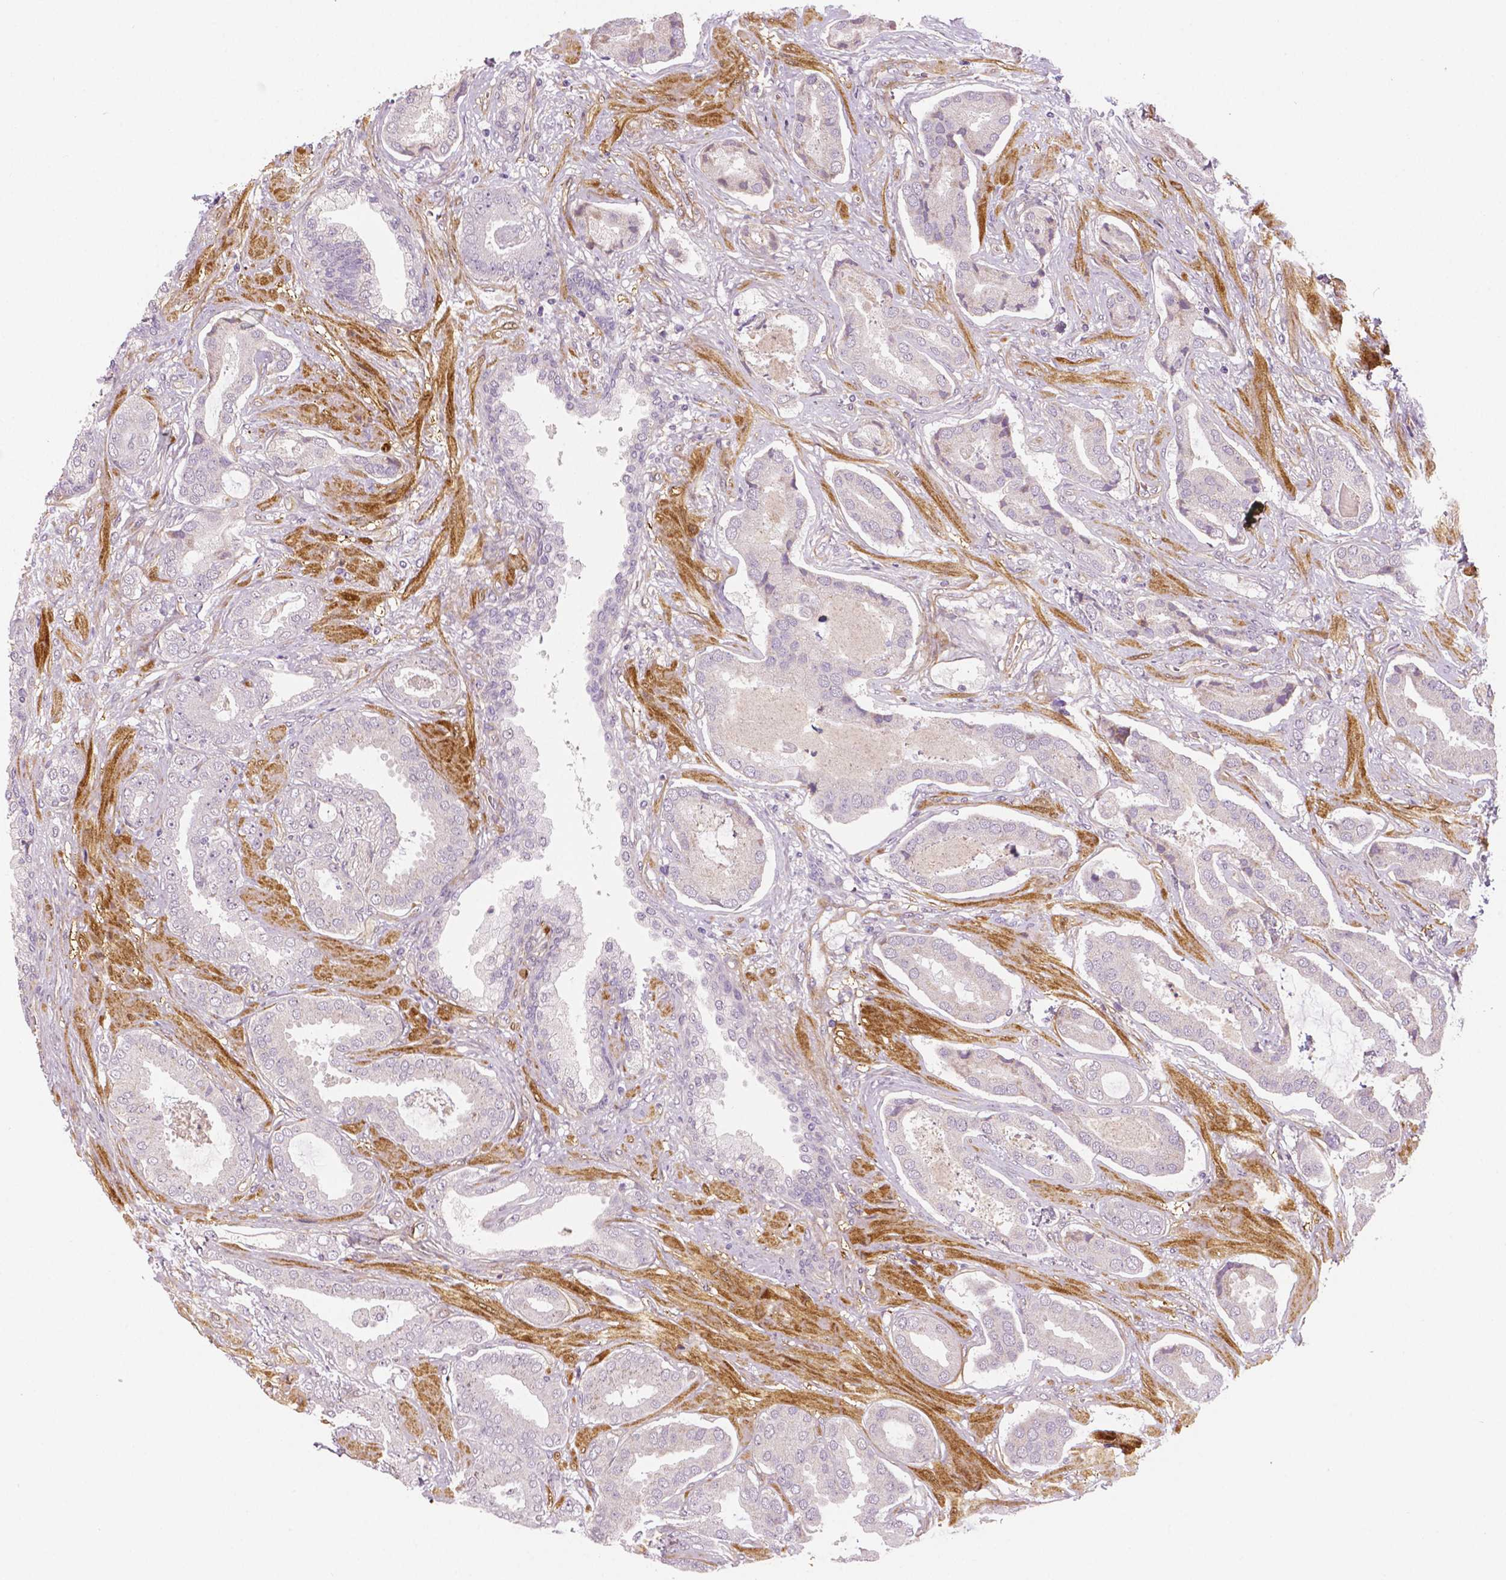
{"staining": {"intensity": "negative", "quantity": "none", "location": "none"}, "tissue": "prostate cancer", "cell_type": "Tumor cells", "image_type": "cancer", "snomed": [{"axis": "morphology", "description": "Adenocarcinoma, NOS"}, {"axis": "topography", "description": "Prostate"}], "caption": "A histopathology image of human adenocarcinoma (prostate) is negative for staining in tumor cells. (DAB (3,3'-diaminobenzidine) immunohistochemistry with hematoxylin counter stain).", "gene": "FLT1", "patient": {"sex": "male", "age": 64}}